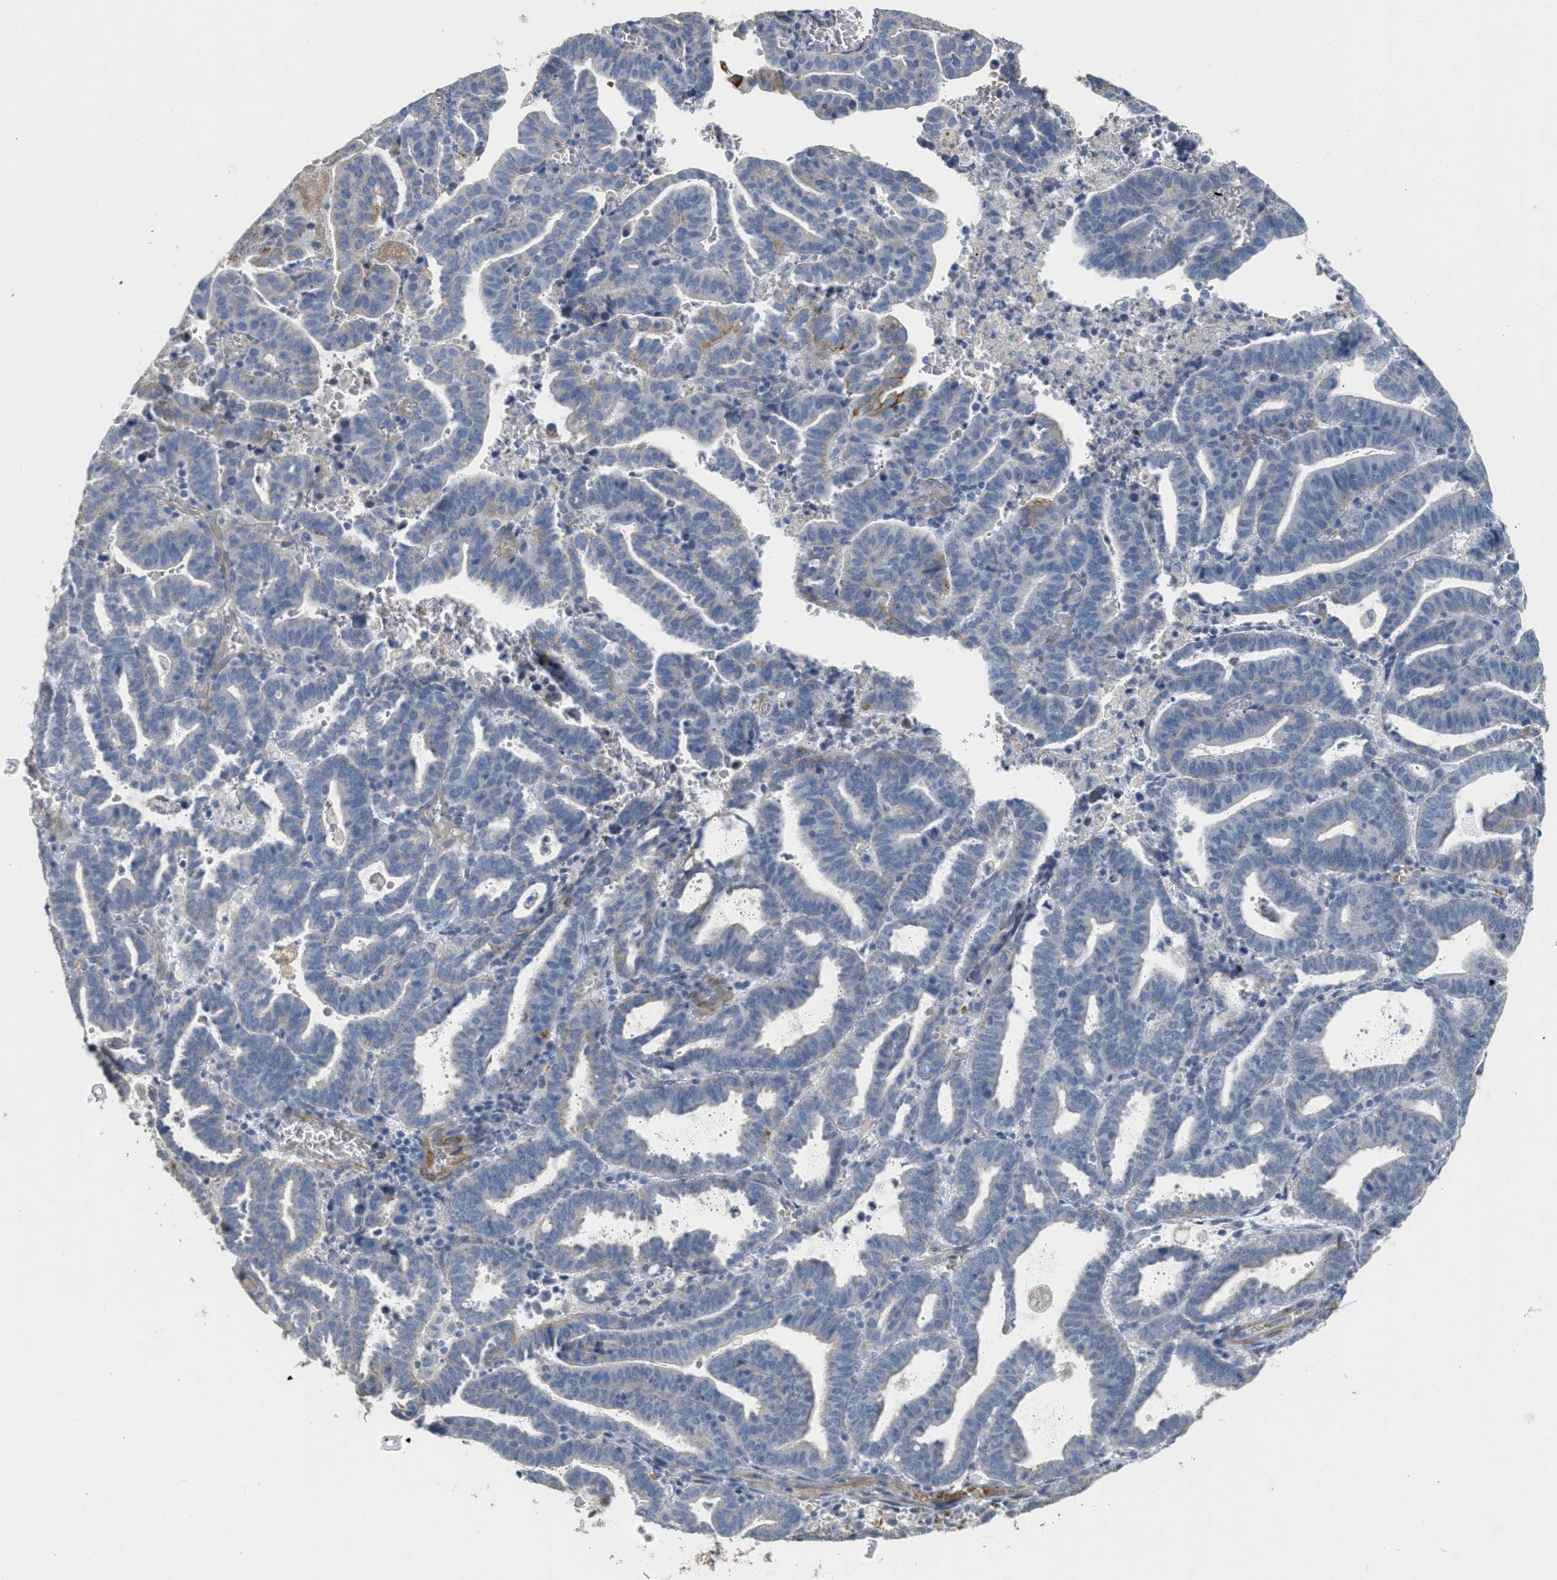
{"staining": {"intensity": "moderate", "quantity": "<25%", "location": "cytoplasmic/membranous"}, "tissue": "endometrial cancer", "cell_type": "Tumor cells", "image_type": "cancer", "snomed": [{"axis": "morphology", "description": "Adenocarcinoma, NOS"}, {"axis": "topography", "description": "Uterus"}], "caption": "Immunohistochemistry (DAB (3,3'-diaminobenzidine)) staining of endometrial cancer (adenocarcinoma) demonstrates moderate cytoplasmic/membranous protein positivity in about <25% of tumor cells. The staining was performed using DAB (3,3'-diaminobenzidine) to visualize the protein expression in brown, while the nuclei were stained in blue with hematoxylin (Magnification: 20x).", "gene": "MRS2", "patient": {"sex": "female", "age": 83}}